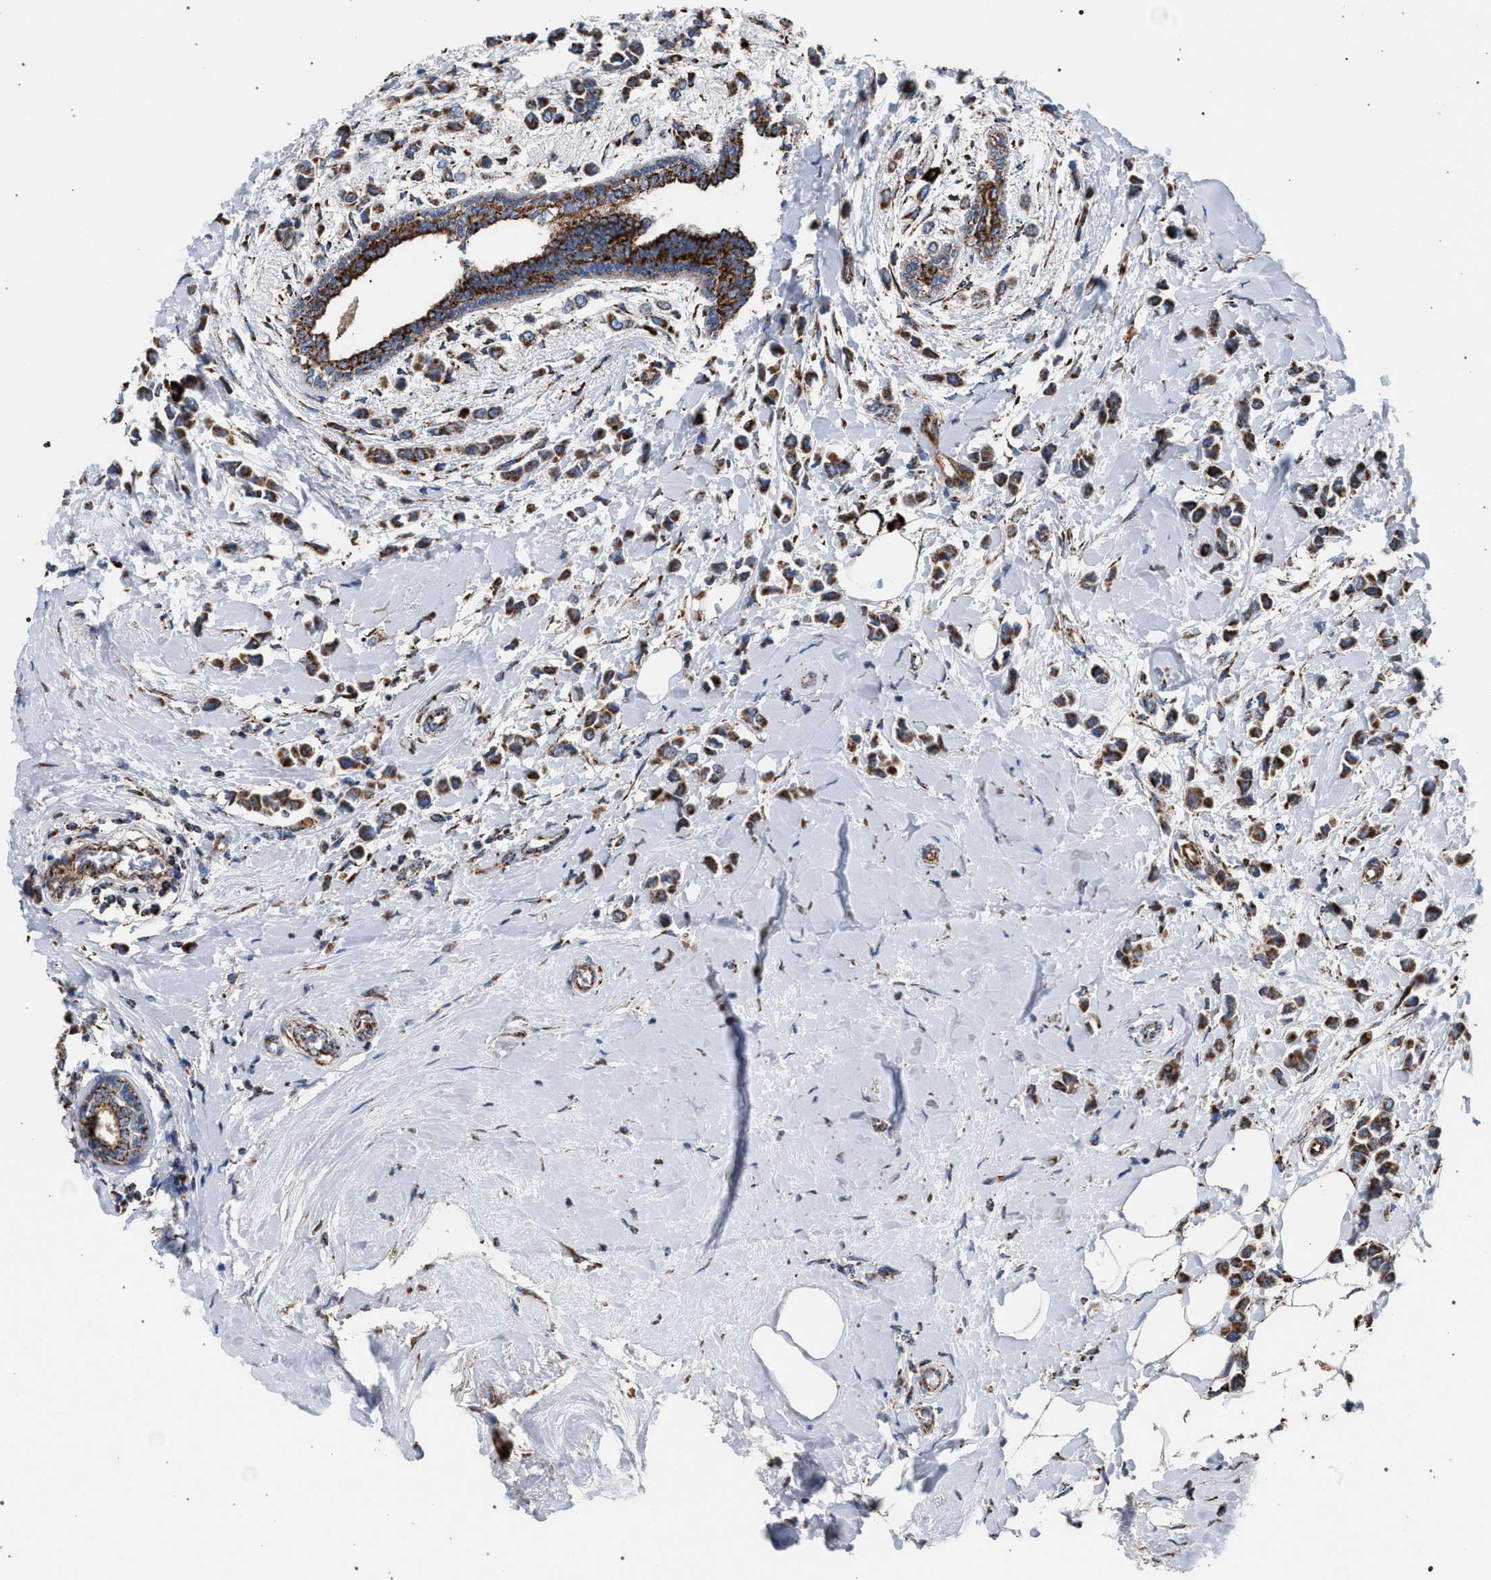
{"staining": {"intensity": "moderate", "quantity": ">75%", "location": "cytoplasmic/membranous"}, "tissue": "breast cancer", "cell_type": "Tumor cells", "image_type": "cancer", "snomed": [{"axis": "morphology", "description": "Lobular carcinoma"}, {"axis": "topography", "description": "Breast"}], "caption": "DAB (3,3'-diaminobenzidine) immunohistochemical staining of breast cancer displays moderate cytoplasmic/membranous protein staining in approximately >75% of tumor cells. (DAB IHC with brightfield microscopy, high magnification).", "gene": "VPS13A", "patient": {"sex": "female", "age": 51}}